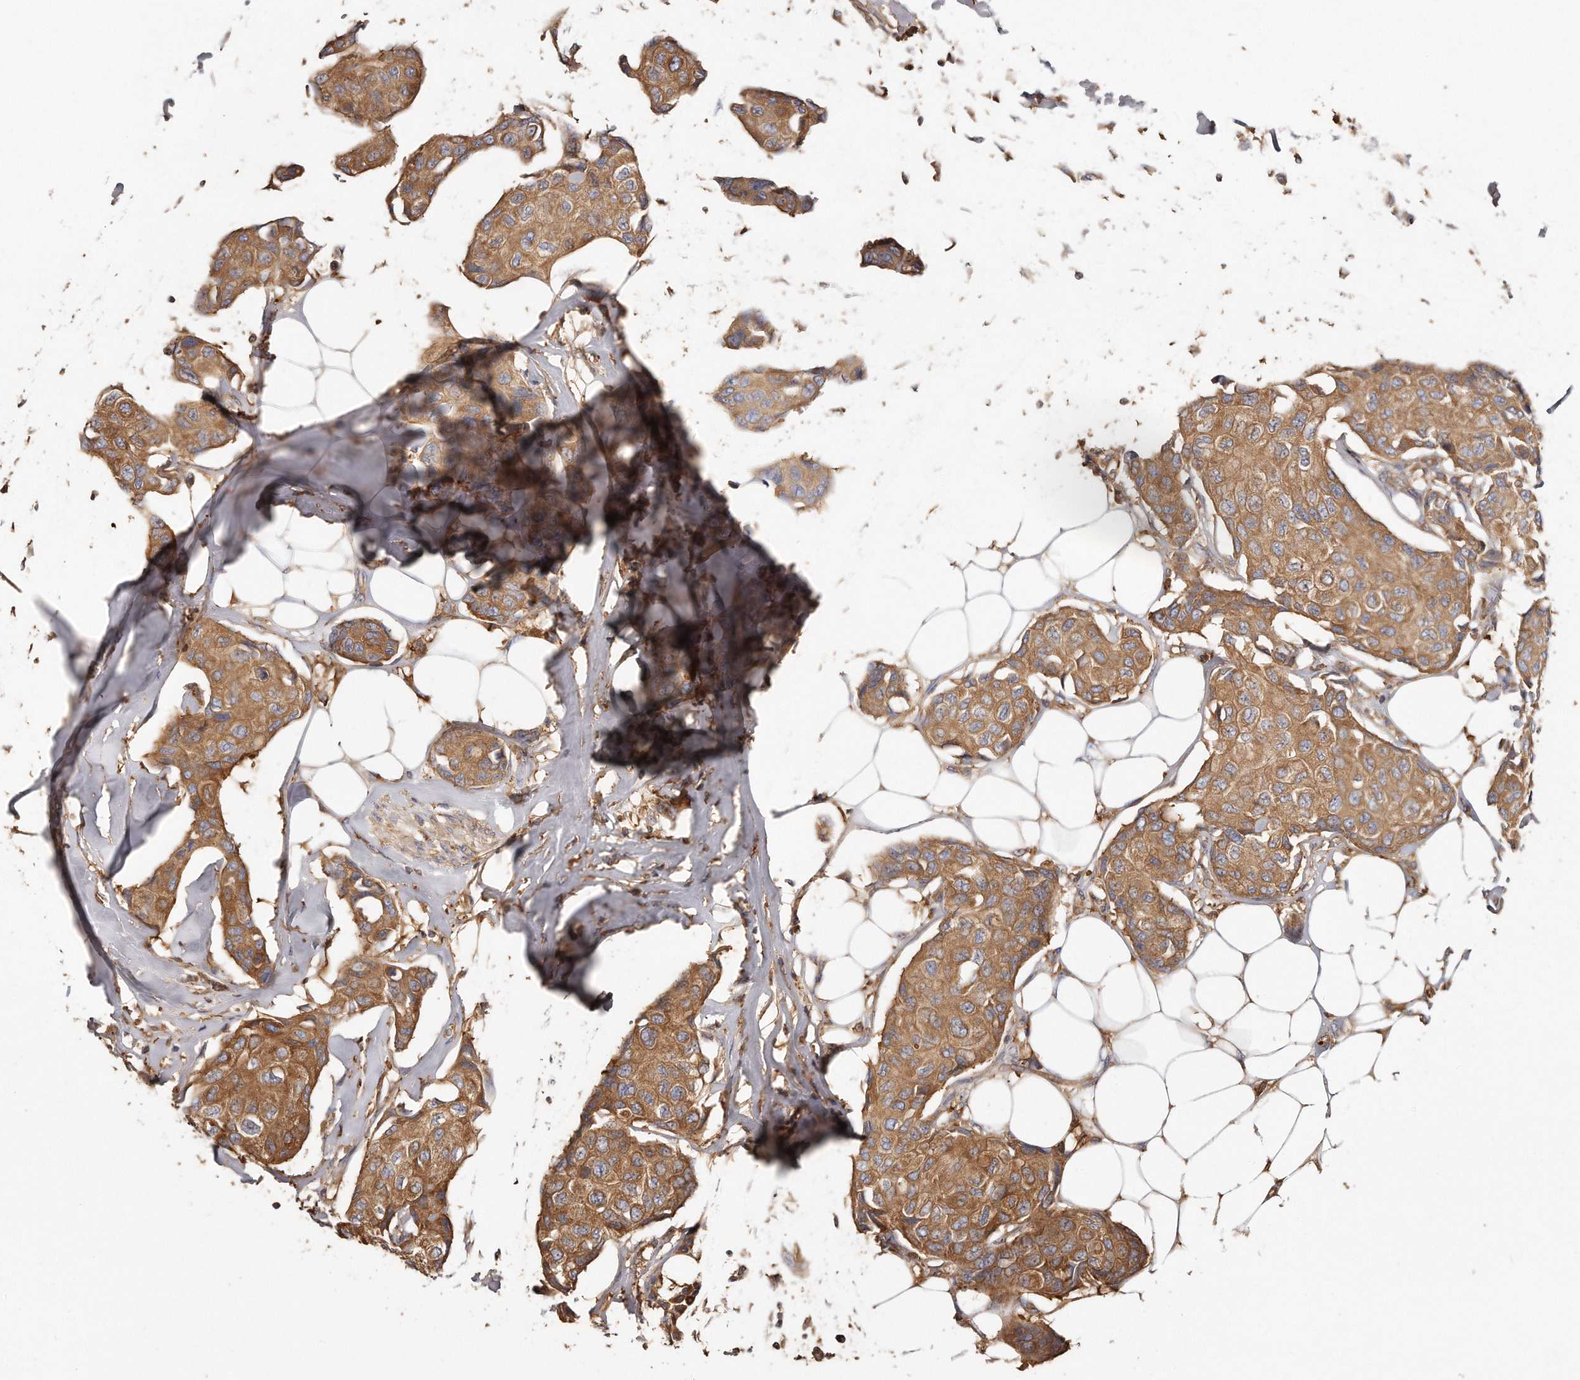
{"staining": {"intensity": "strong", "quantity": ">75%", "location": "cytoplasmic/membranous"}, "tissue": "breast cancer", "cell_type": "Tumor cells", "image_type": "cancer", "snomed": [{"axis": "morphology", "description": "Duct carcinoma"}, {"axis": "topography", "description": "Breast"}], "caption": "IHC histopathology image of neoplastic tissue: breast cancer stained using immunohistochemistry displays high levels of strong protein expression localized specifically in the cytoplasmic/membranous of tumor cells, appearing as a cytoplasmic/membranous brown color.", "gene": "CAP1", "patient": {"sex": "female", "age": 80}}